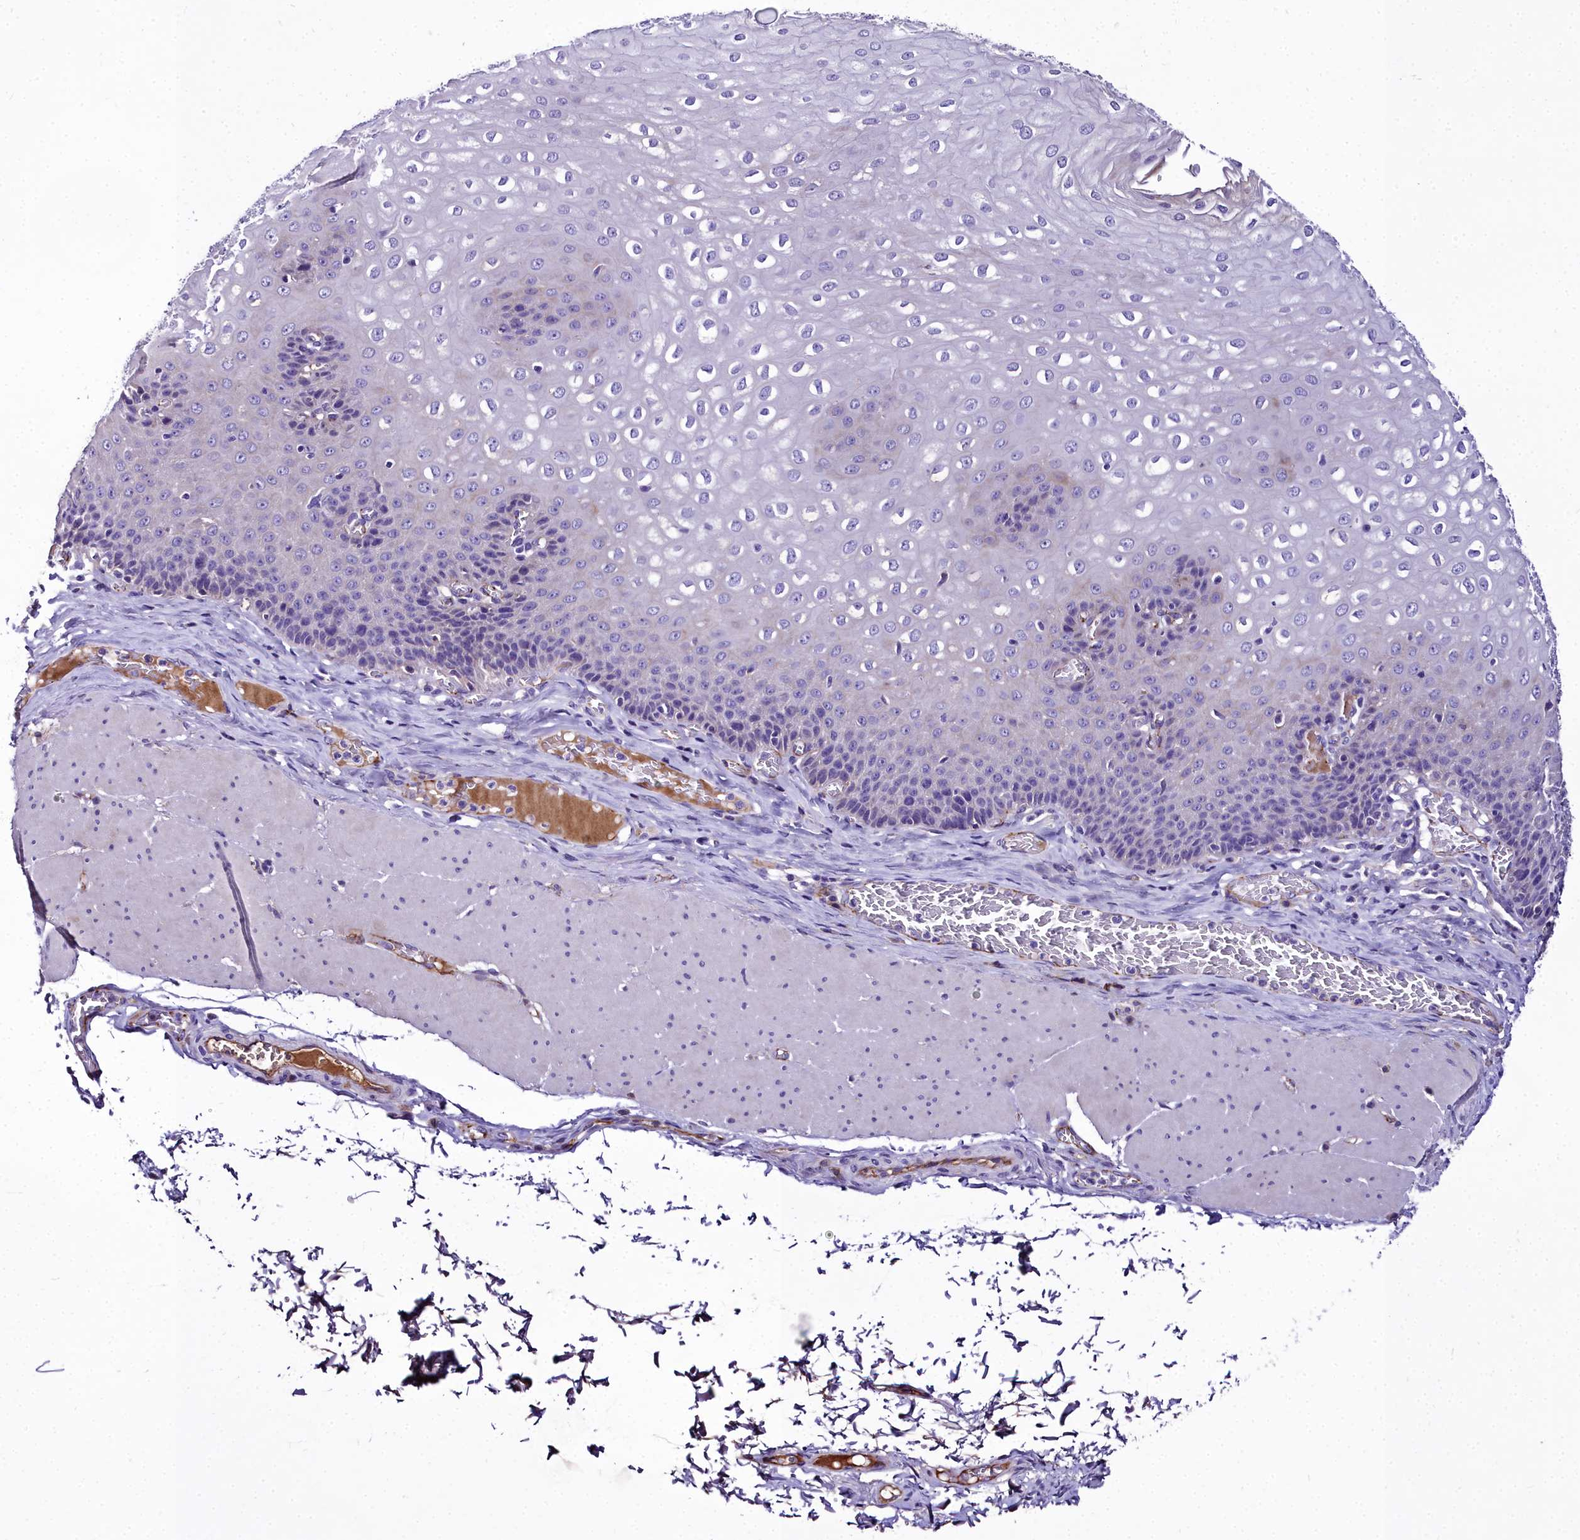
{"staining": {"intensity": "moderate", "quantity": "<25%", "location": "cytoplasmic/membranous"}, "tissue": "esophagus", "cell_type": "Squamous epithelial cells", "image_type": "normal", "snomed": [{"axis": "morphology", "description": "Normal tissue, NOS"}, {"axis": "topography", "description": "Esophagus"}], "caption": "Esophagus stained for a protein exhibits moderate cytoplasmic/membranous positivity in squamous epithelial cells. (Brightfield microscopy of DAB IHC at high magnification).", "gene": "MS4A18", "patient": {"sex": "male", "age": 60}}